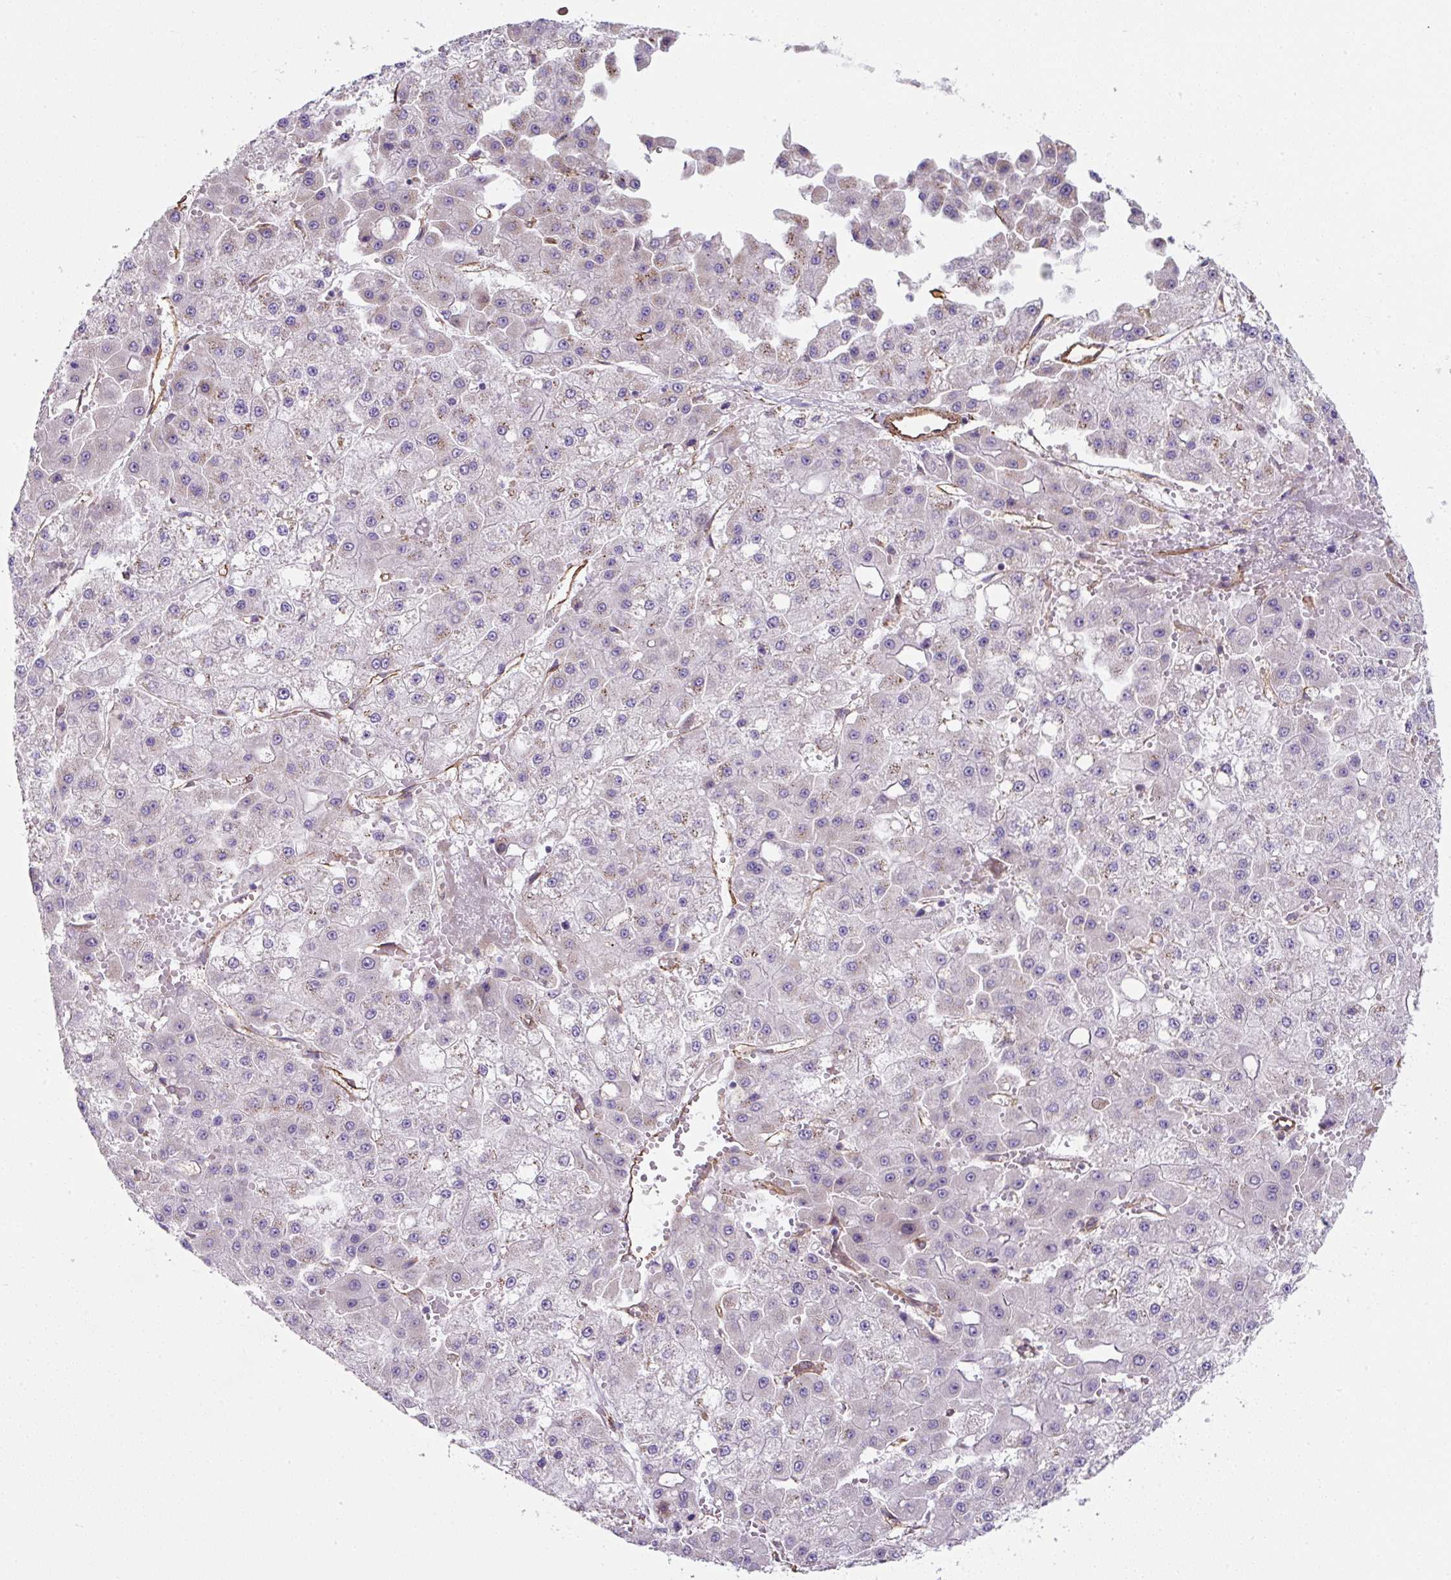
{"staining": {"intensity": "weak", "quantity": "25%-75%", "location": "cytoplasmic/membranous"}, "tissue": "liver cancer", "cell_type": "Tumor cells", "image_type": "cancer", "snomed": [{"axis": "morphology", "description": "Carcinoma, Hepatocellular, NOS"}, {"axis": "topography", "description": "Liver"}], "caption": "Immunohistochemistry (IHC) micrograph of human hepatocellular carcinoma (liver) stained for a protein (brown), which shows low levels of weak cytoplasmic/membranous staining in approximately 25%-75% of tumor cells.", "gene": "ANKUB1", "patient": {"sex": "male", "age": 47}}